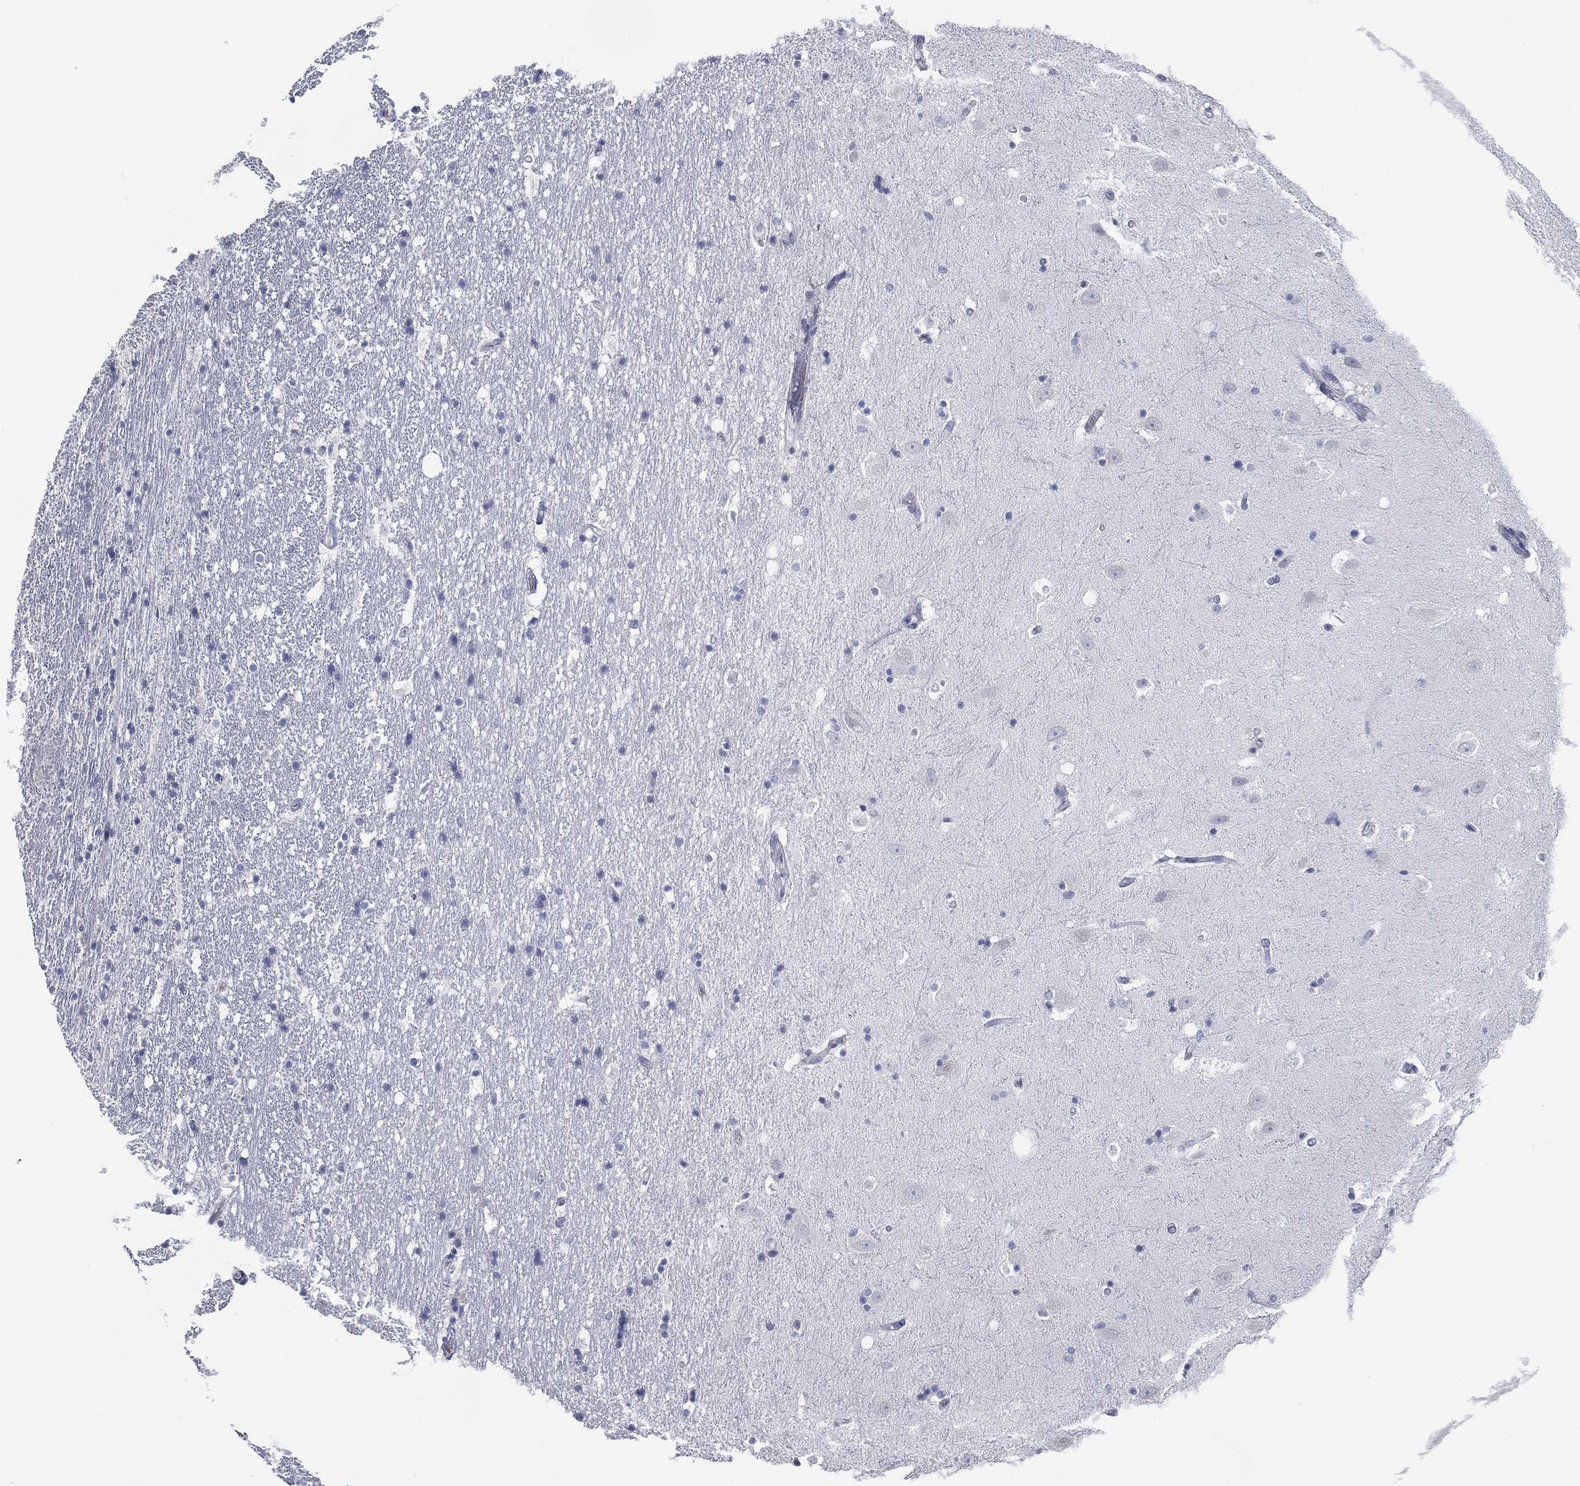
{"staining": {"intensity": "negative", "quantity": "none", "location": "none"}, "tissue": "hippocampus", "cell_type": "Glial cells", "image_type": "normal", "snomed": [{"axis": "morphology", "description": "Normal tissue, NOS"}, {"axis": "topography", "description": "Hippocampus"}], "caption": "Protein analysis of normal hippocampus displays no significant staining in glial cells. (DAB (3,3'-diaminobenzidine) immunohistochemistry (IHC) visualized using brightfield microscopy, high magnification).", "gene": "CFTR", "patient": {"sex": "male", "age": 49}}